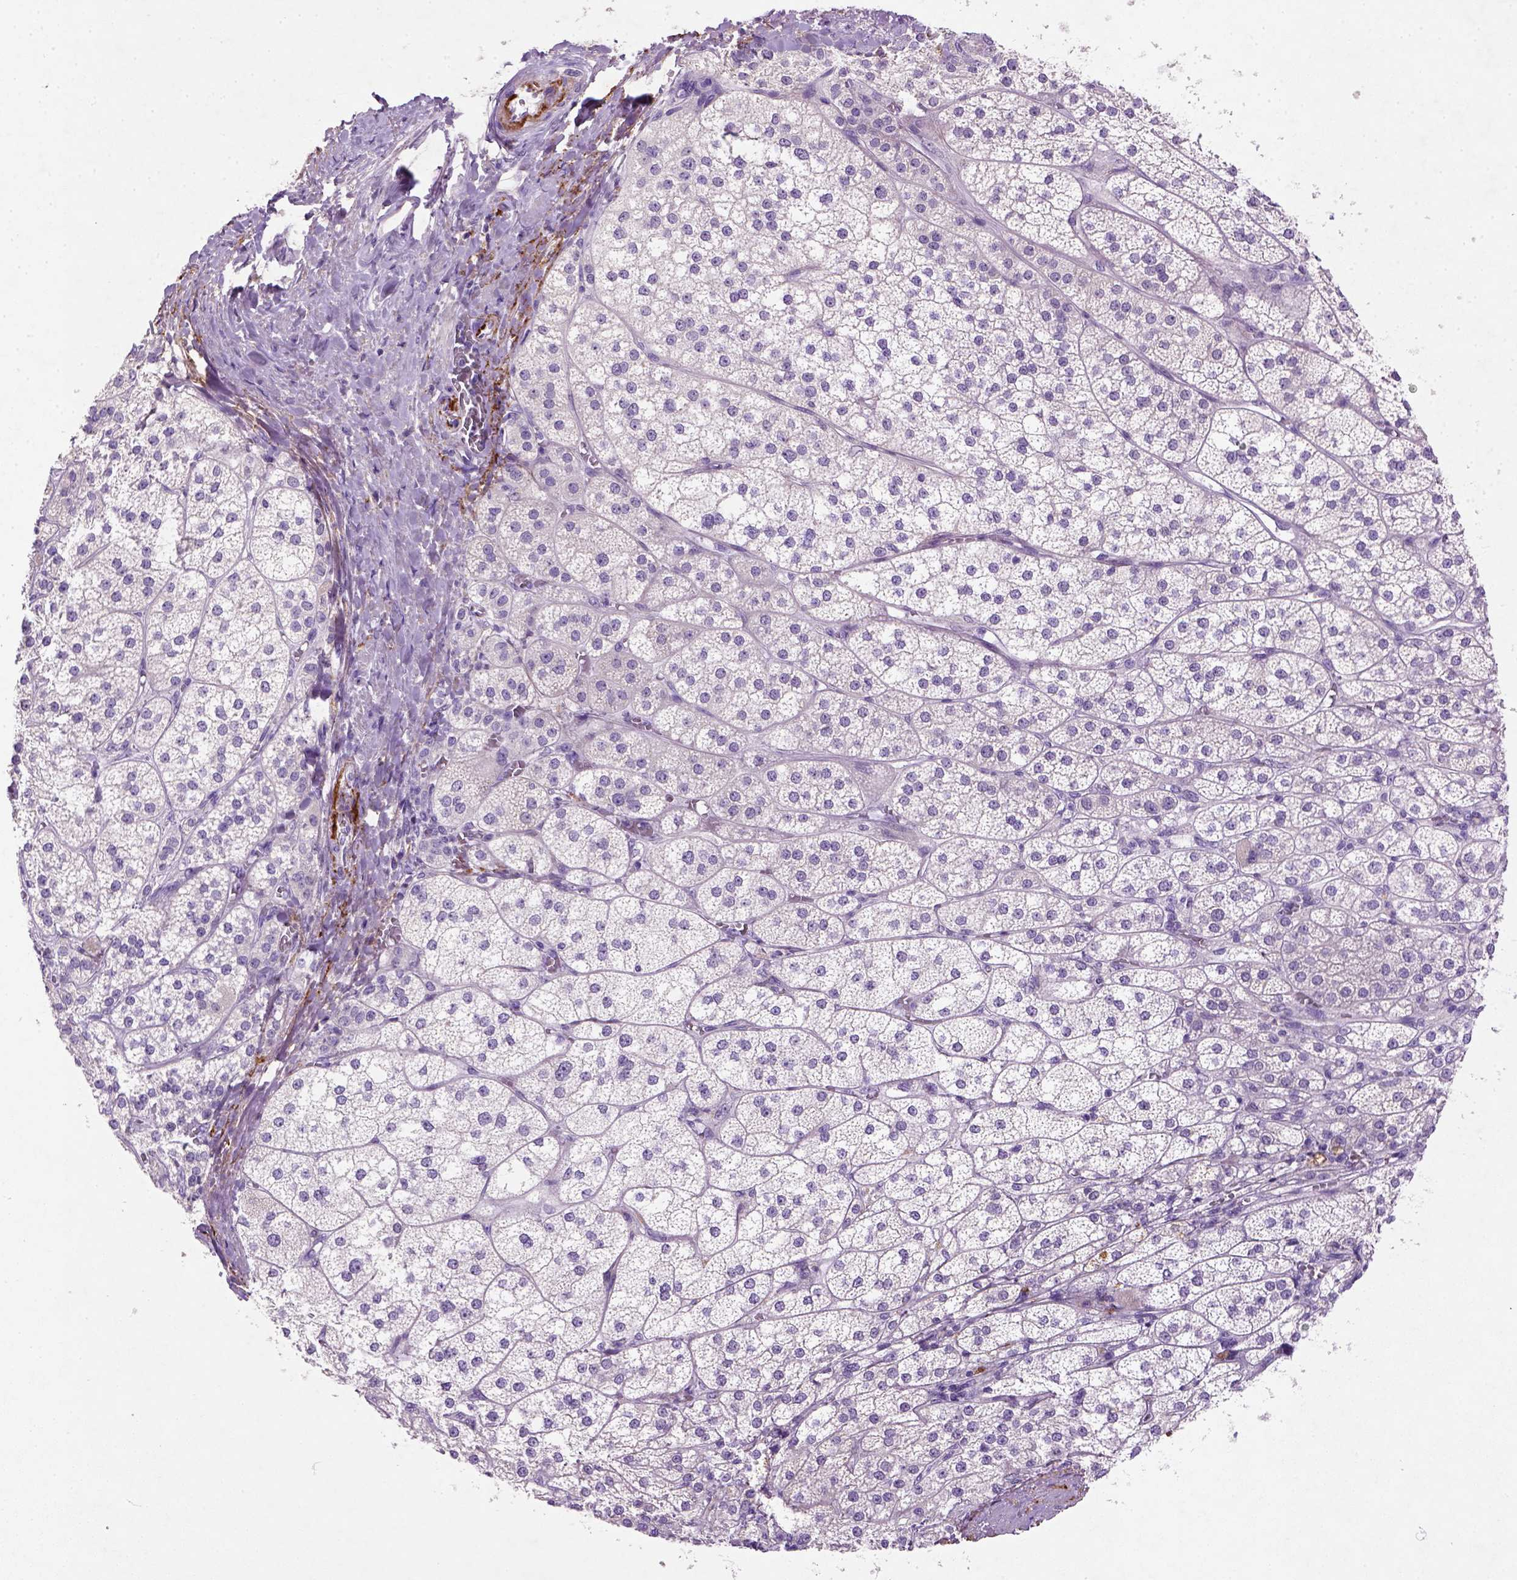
{"staining": {"intensity": "negative", "quantity": "none", "location": "none"}, "tissue": "adrenal gland", "cell_type": "Glandular cells", "image_type": "normal", "snomed": [{"axis": "morphology", "description": "Normal tissue, NOS"}, {"axis": "topography", "description": "Adrenal gland"}], "caption": "High magnification brightfield microscopy of normal adrenal gland stained with DAB (3,3'-diaminobenzidine) (brown) and counterstained with hematoxylin (blue): glandular cells show no significant positivity.", "gene": "NUDT2", "patient": {"sex": "female", "age": 60}}